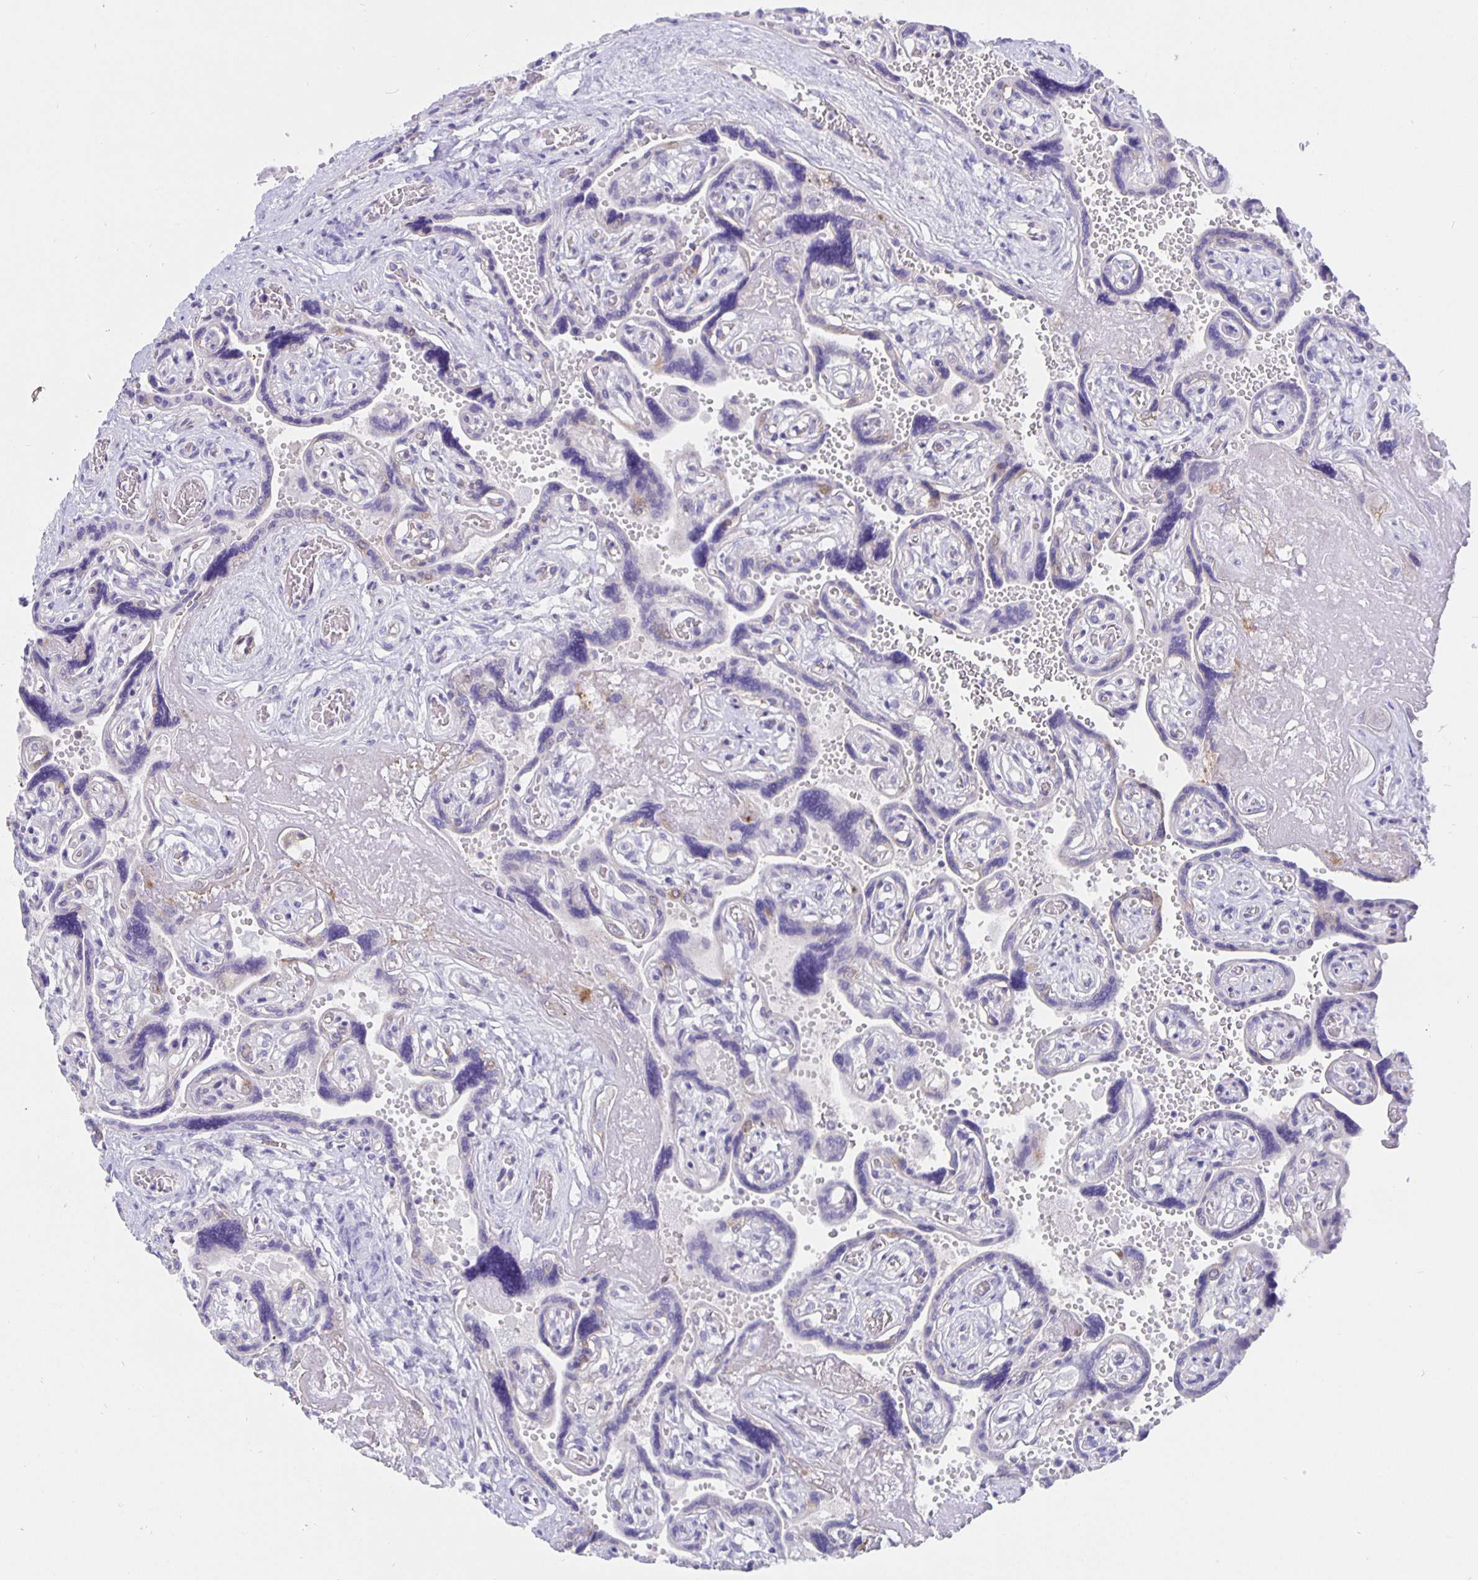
{"staining": {"intensity": "negative", "quantity": "none", "location": "none"}, "tissue": "placenta", "cell_type": "Decidual cells", "image_type": "normal", "snomed": [{"axis": "morphology", "description": "Normal tissue, NOS"}, {"axis": "topography", "description": "Placenta"}], "caption": "The histopathology image reveals no staining of decidual cells in normal placenta.", "gene": "CFAP74", "patient": {"sex": "female", "age": 32}}